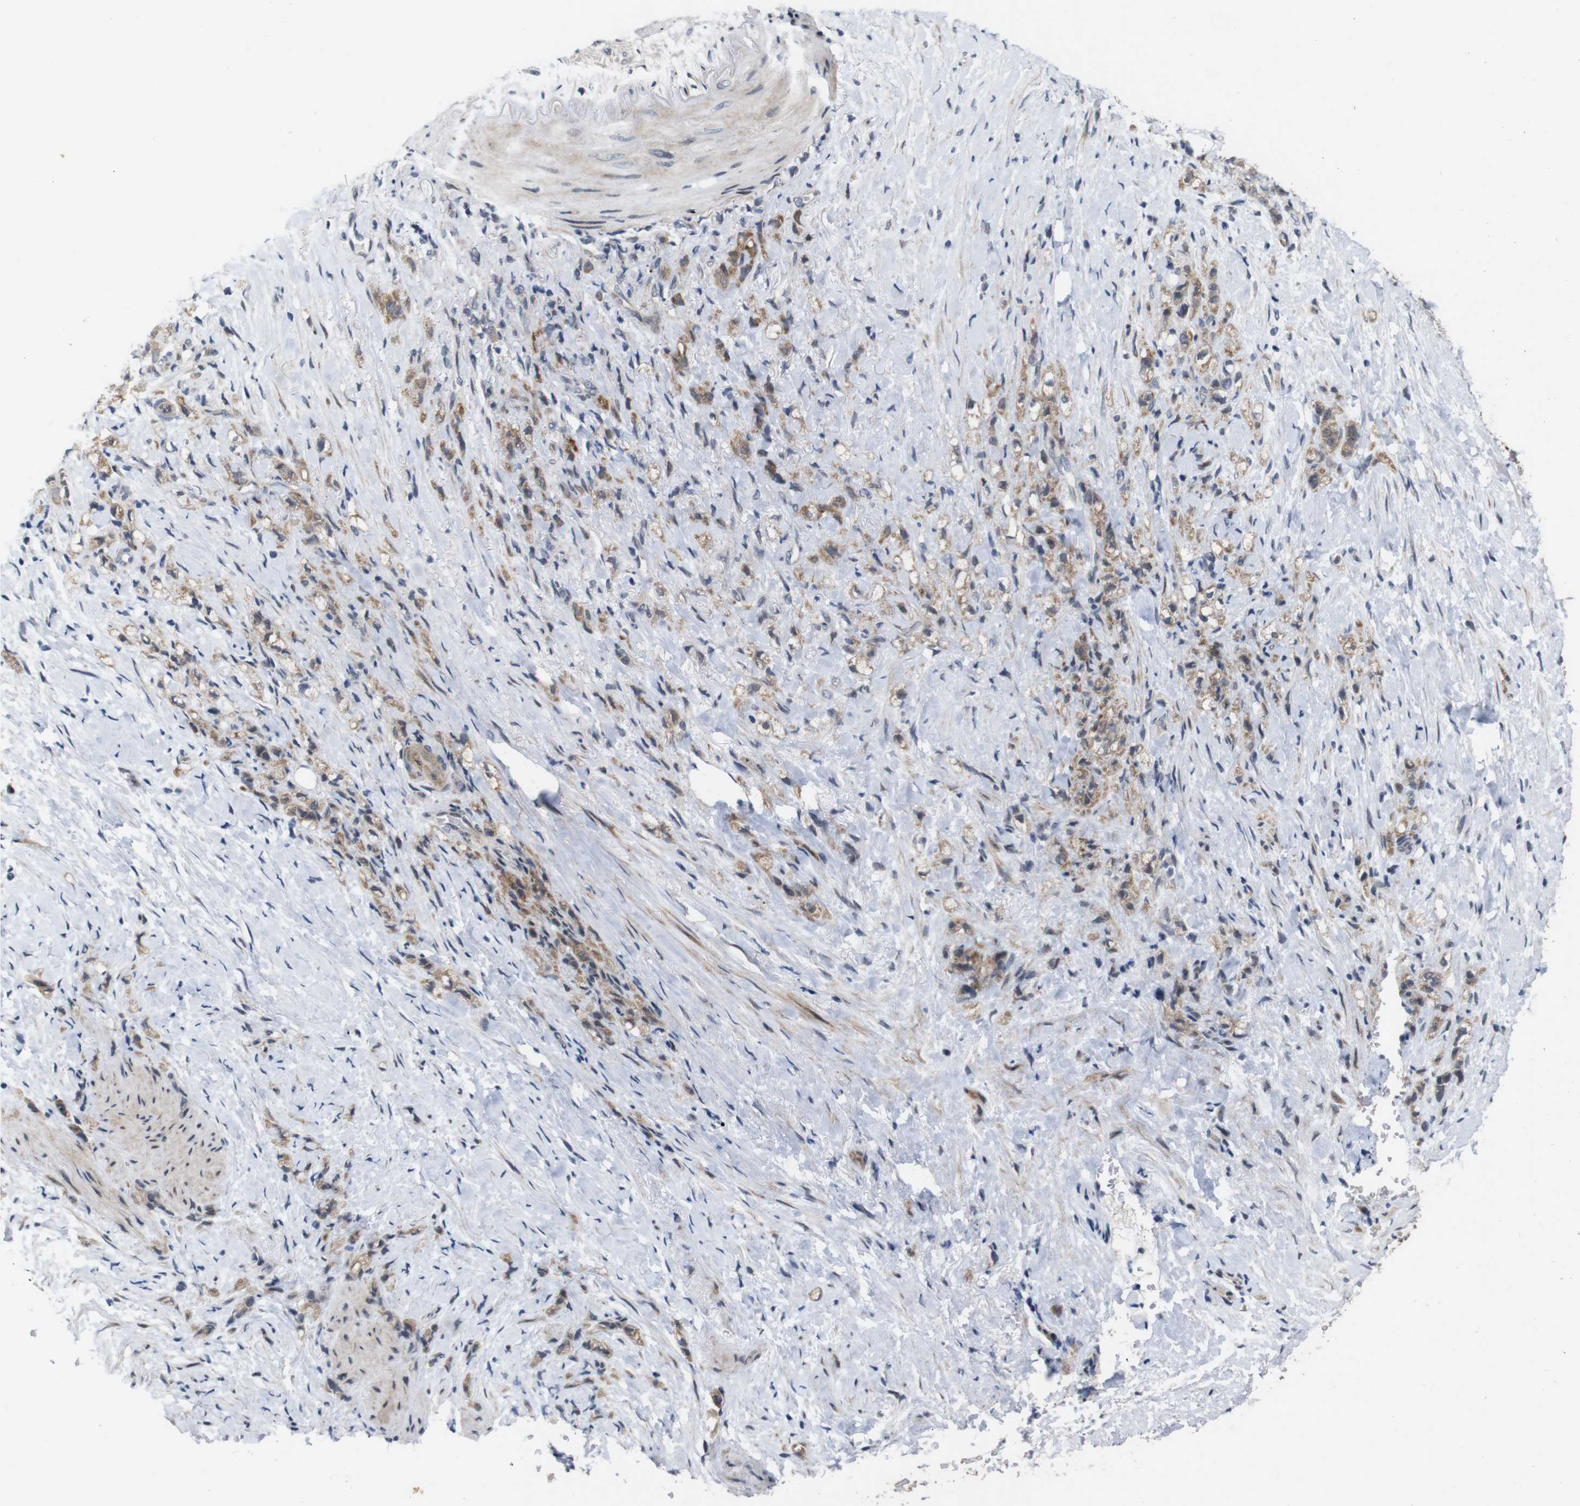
{"staining": {"intensity": "moderate", "quantity": ">75%", "location": "cytoplasmic/membranous"}, "tissue": "stomach cancer", "cell_type": "Tumor cells", "image_type": "cancer", "snomed": [{"axis": "morphology", "description": "Adenocarcinoma, NOS"}, {"axis": "topography", "description": "Stomach"}], "caption": "Protein expression analysis of stomach cancer (adenocarcinoma) shows moderate cytoplasmic/membranous positivity in approximately >75% of tumor cells. The staining is performed using DAB (3,3'-diaminobenzidine) brown chromogen to label protein expression. The nuclei are counter-stained blue using hematoxylin.", "gene": "ATP7B", "patient": {"sex": "male", "age": 82}}